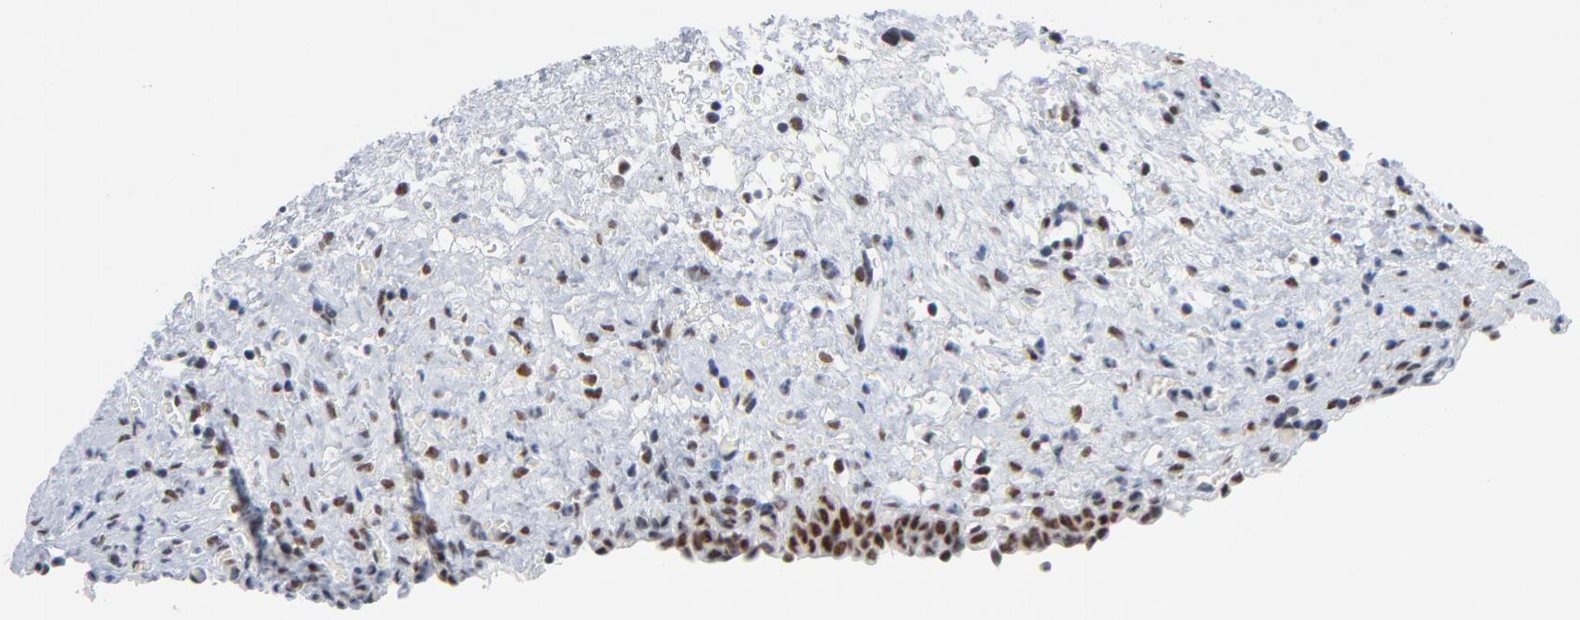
{"staining": {"intensity": "strong", "quantity": ">75%", "location": "nuclear"}, "tissue": "urinary bladder", "cell_type": "Urothelial cells", "image_type": "normal", "snomed": [{"axis": "morphology", "description": "Normal tissue, NOS"}, {"axis": "morphology", "description": "Dysplasia, NOS"}, {"axis": "topography", "description": "Urinary bladder"}], "caption": "Immunohistochemistry of unremarkable urinary bladder demonstrates high levels of strong nuclear expression in about >75% of urothelial cells.", "gene": "CSTF2", "patient": {"sex": "male", "age": 35}}